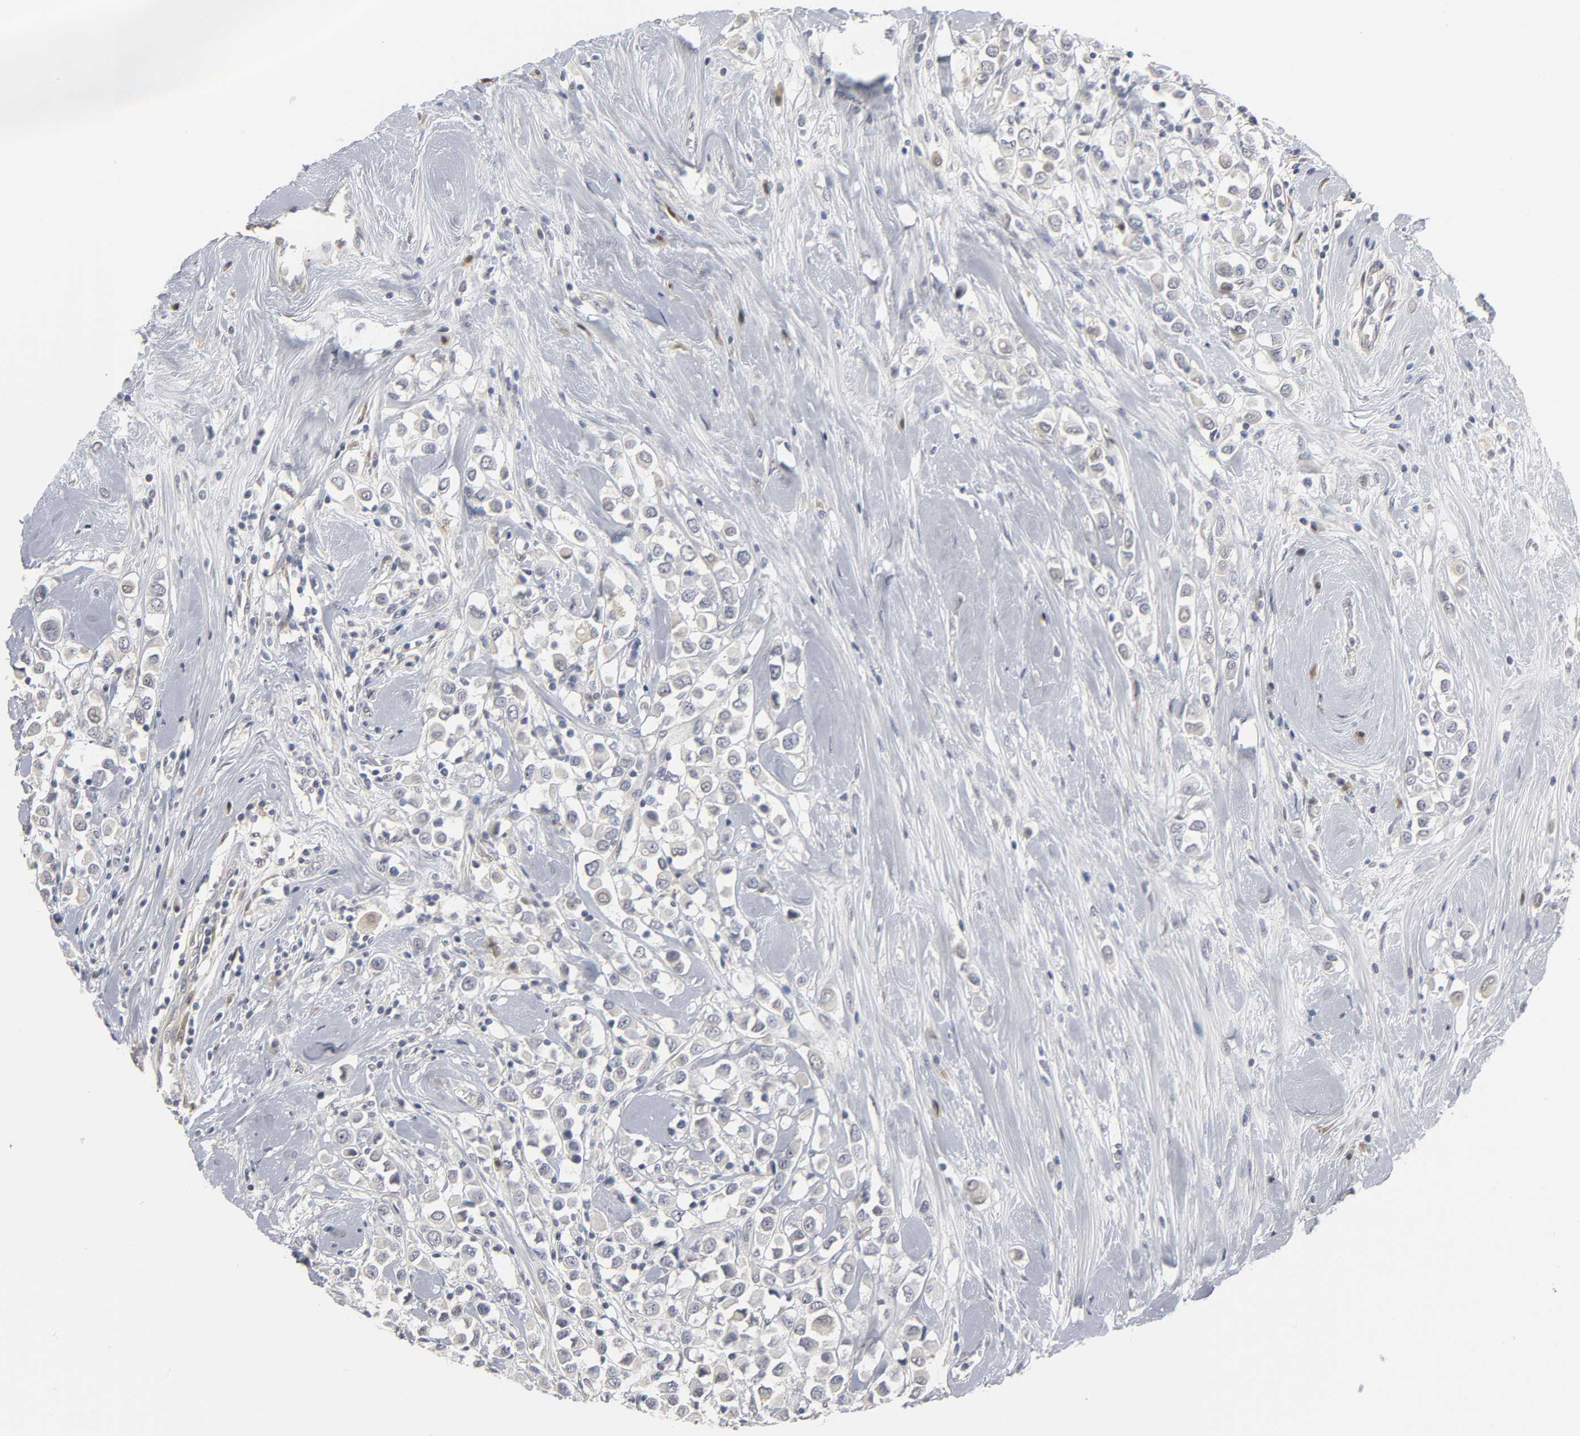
{"staining": {"intensity": "negative", "quantity": "none", "location": "none"}, "tissue": "breast cancer", "cell_type": "Tumor cells", "image_type": "cancer", "snomed": [{"axis": "morphology", "description": "Duct carcinoma"}, {"axis": "topography", "description": "Breast"}], "caption": "This is an IHC image of human infiltrating ductal carcinoma (breast). There is no expression in tumor cells.", "gene": "PDLIM3", "patient": {"sex": "female", "age": 61}}